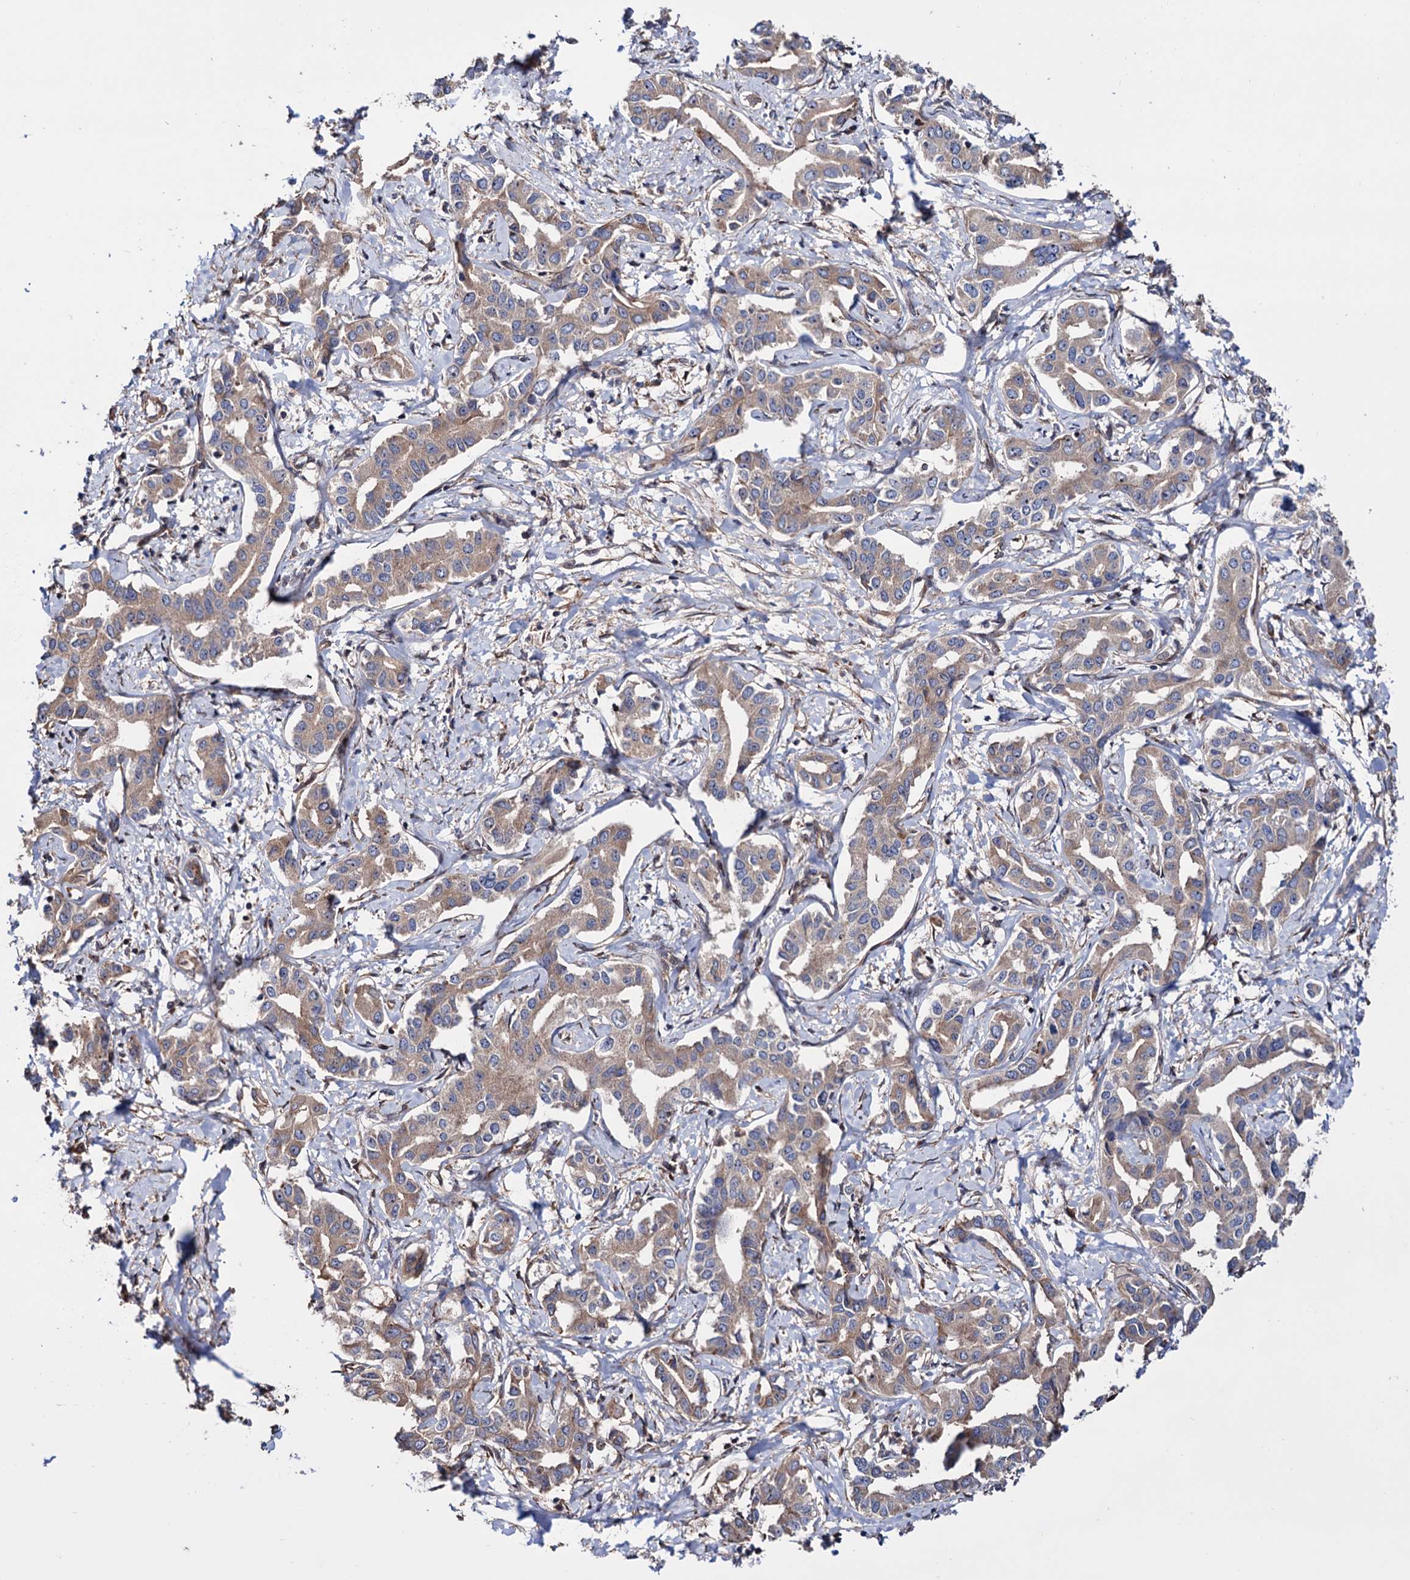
{"staining": {"intensity": "weak", "quantity": "25%-75%", "location": "cytoplasmic/membranous"}, "tissue": "liver cancer", "cell_type": "Tumor cells", "image_type": "cancer", "snomed": [{"axis": "morphology", "description": "Cholangiocarcinoma"}, {"axis": "topography", "description": "Liver"}], "caption": "Liver cholangiocarcinoma stained with immunohistochemistry demonstrates weak cytoplasmic/membranous positivity in approximately 25%-75% of tumor cells.", "gene": "FERMT2", "patient": {"sex": "male", "age": 59}}